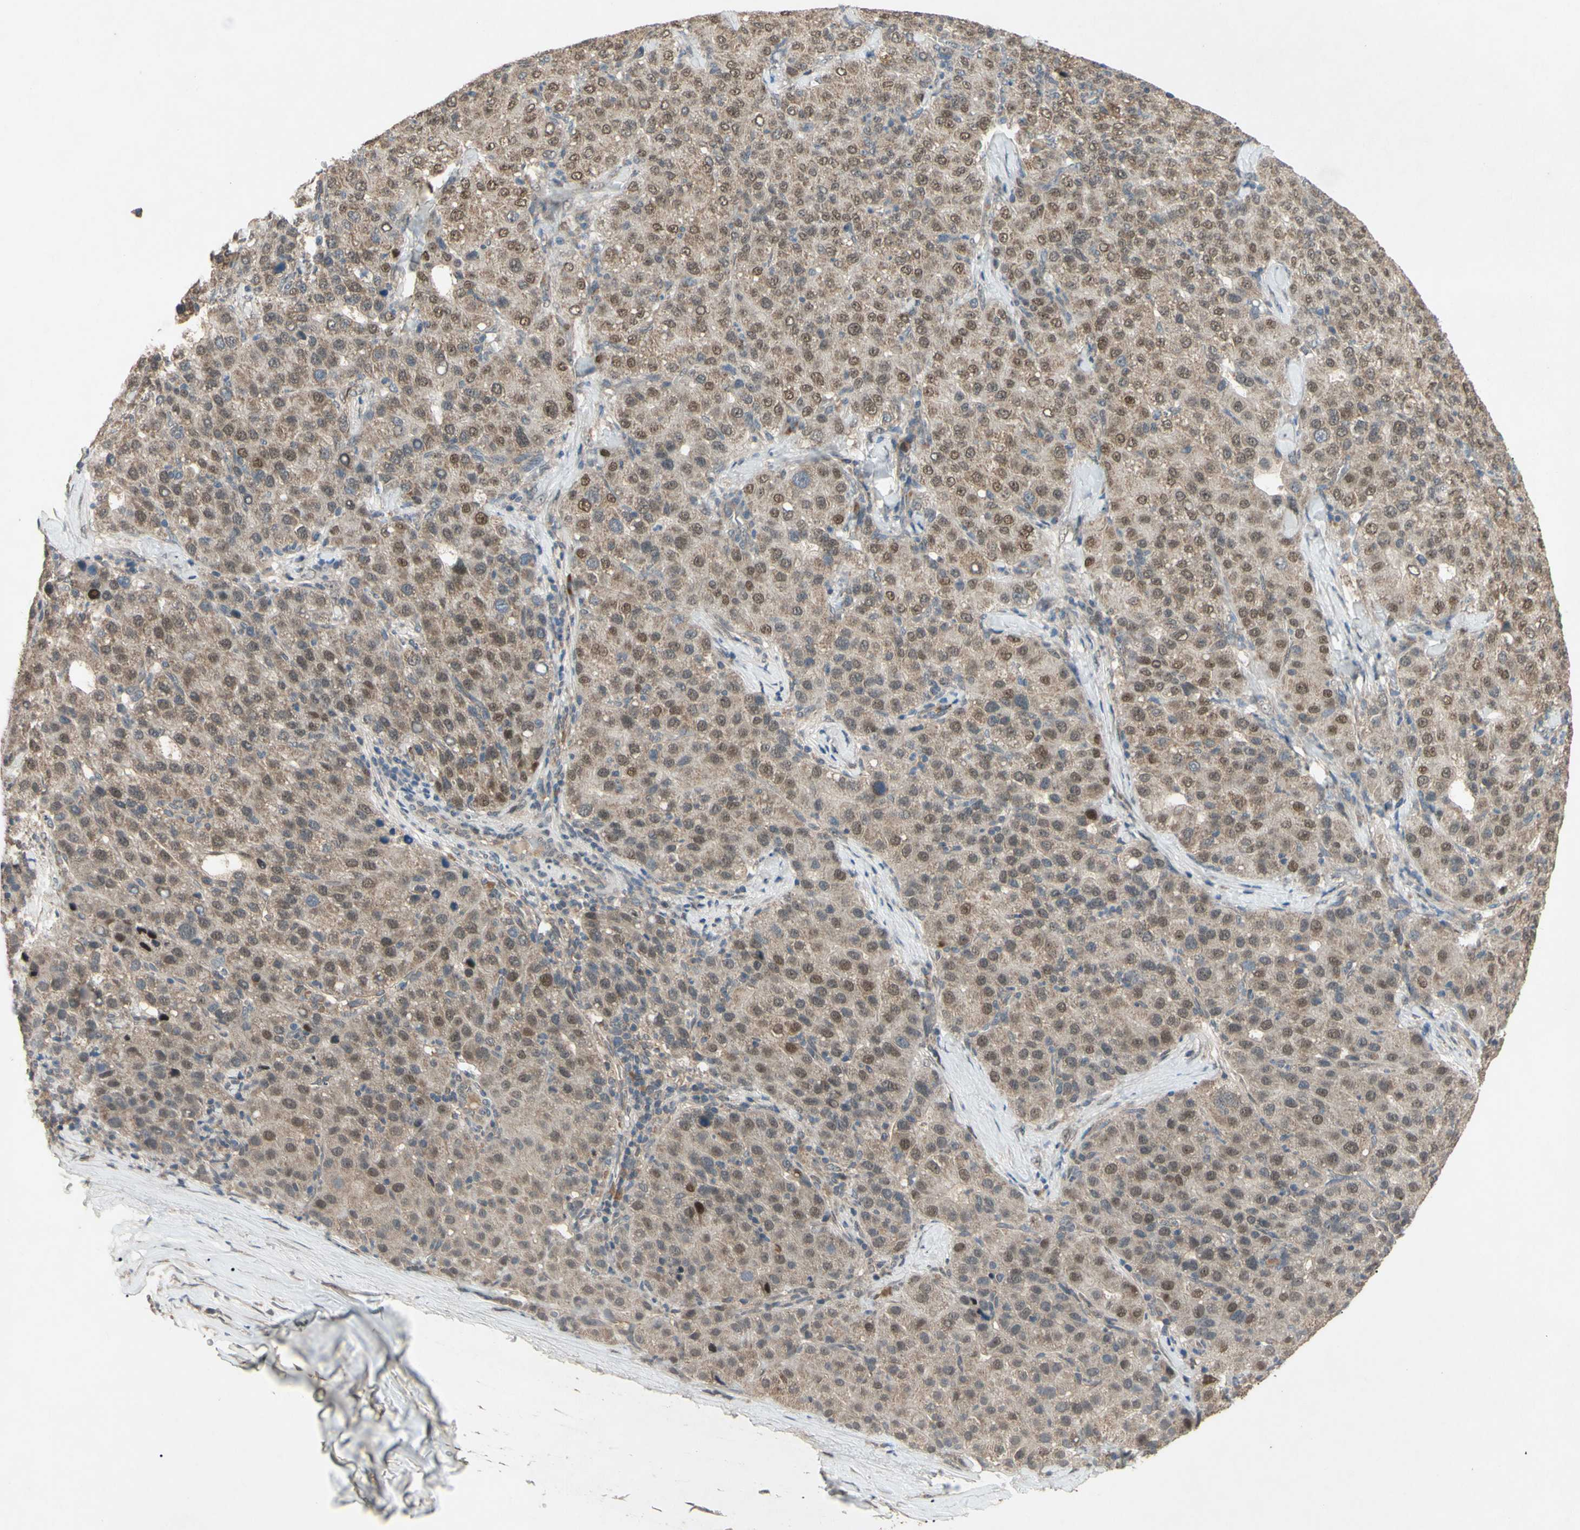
{"staining": {"intensity": "moderate", "quantity": ">75%", "location": "cytoplasmic/membranous,nuclear"}, "tissue": "liver cancer", "cell_type": "Tumor cells", "image_type": "cancer", "snomed": [{"axis": "morphology", "description": "Carcinoma, Hepatocellular, NOS"}, {"axis": "topography", "description": "Liver"}], "caption": "Liver hepatocellular carcinoma was stained to show a protein in brown. There is medium levels of moderate cytoplasmic/membranous and nuclear expression in about >75% of tumor cells.", "gene": "CD164", "patient": {"sex": "male", "age": 65}}